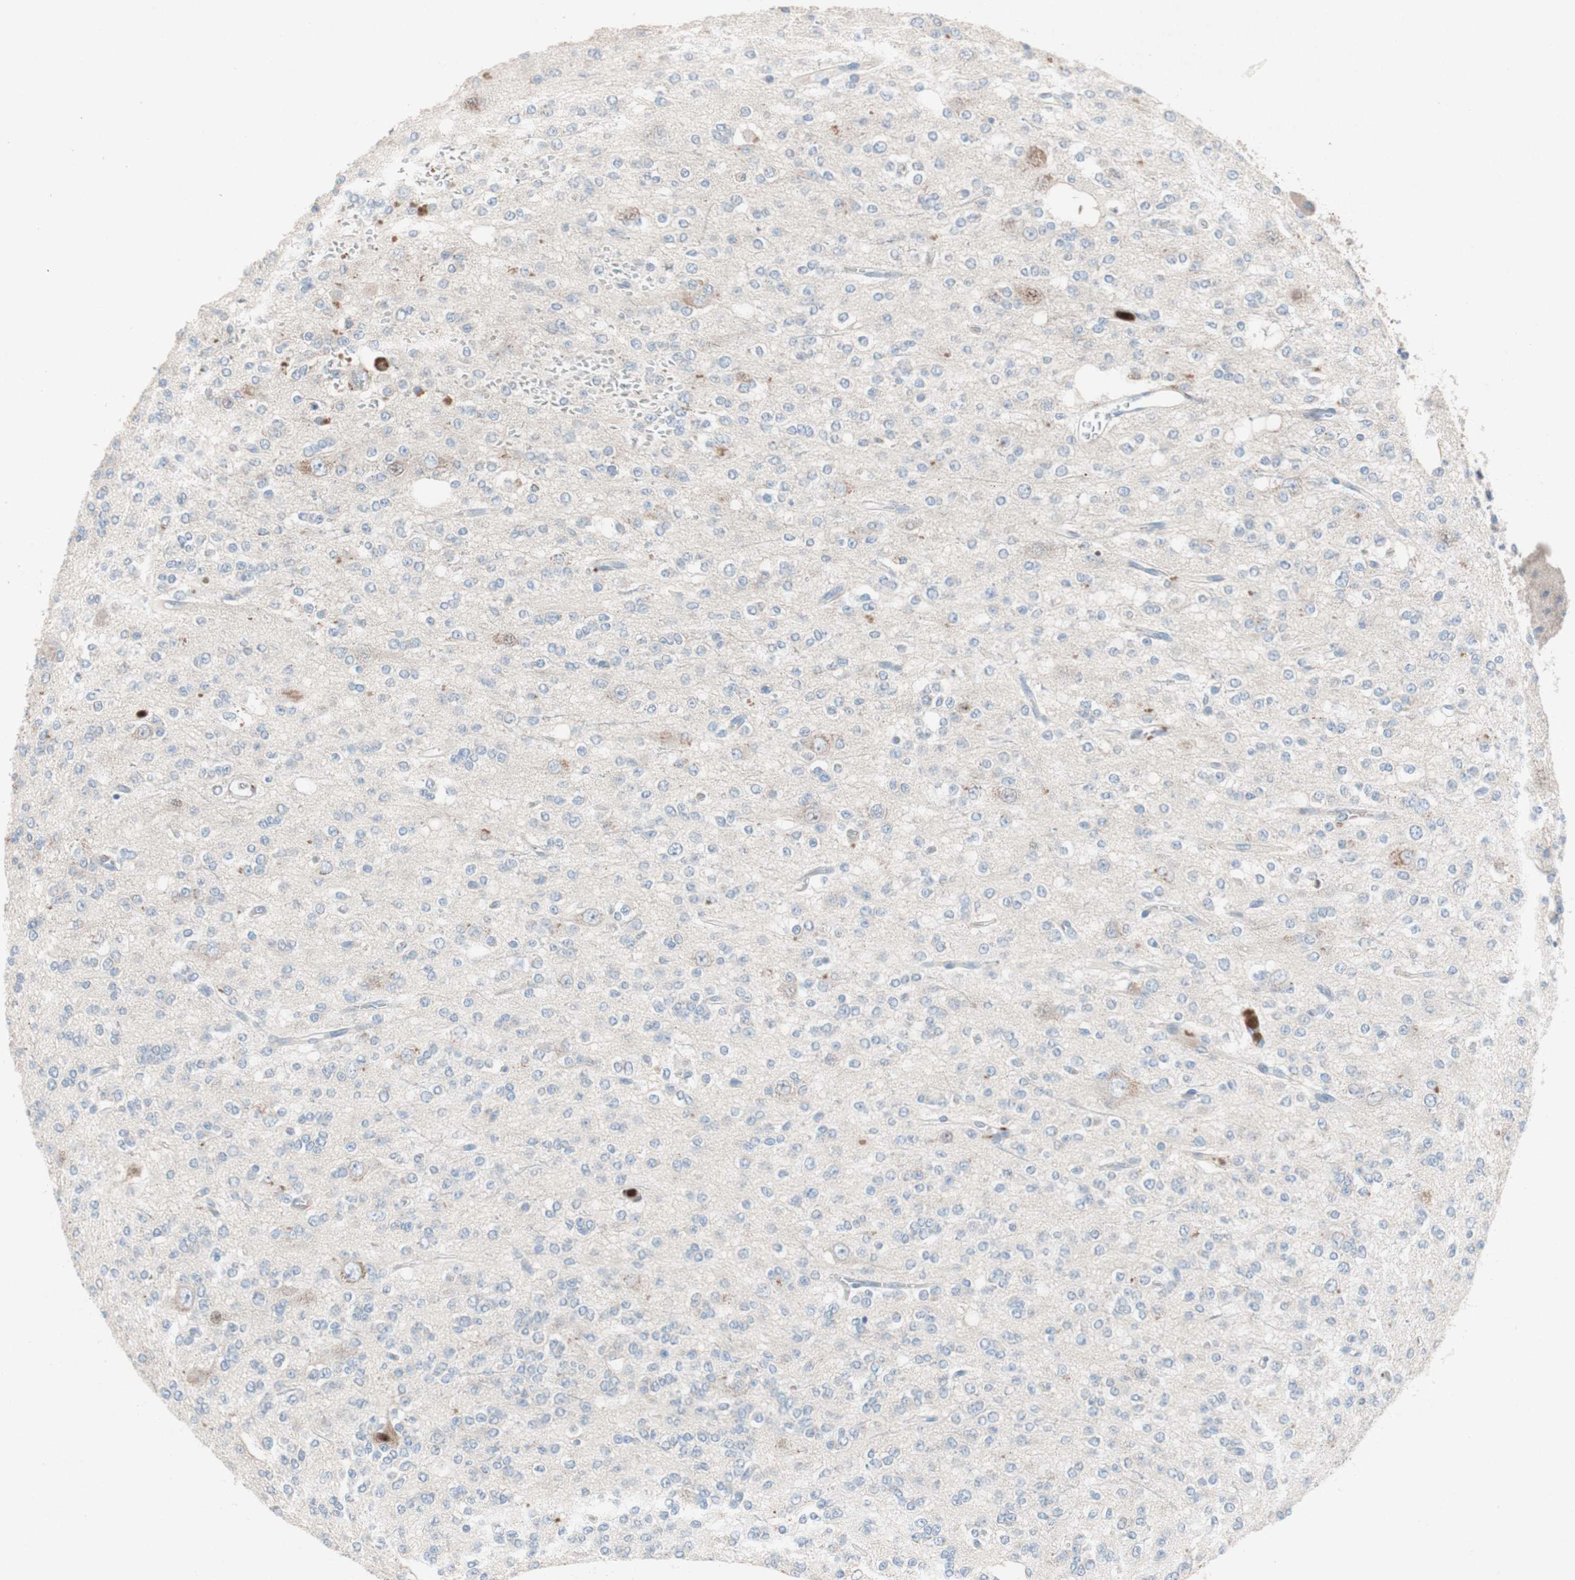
{"staining": {"intensity": "negative", "quantity": "none", "location": "none"}, "tissue": "glioma", "cell_type": "Tumor cells", "image_type": "cancer", "snomed": [{"axis": "morphology", "description": "Glioma, malignant, Low grade"}, {"axis": "topography", "description": "Brain"}], "caption": "Protein analysis of glioma shows no significant staining in tumor cells. (Stains: DAB (3,3'-diaminobenzidine) immunohistochemistry with hematoxylin counter stain, Microscopy: brightfield microscopy at high magnification).", "gene": "CLEC4D", "patient": {"sex": "male", "age": 38}}